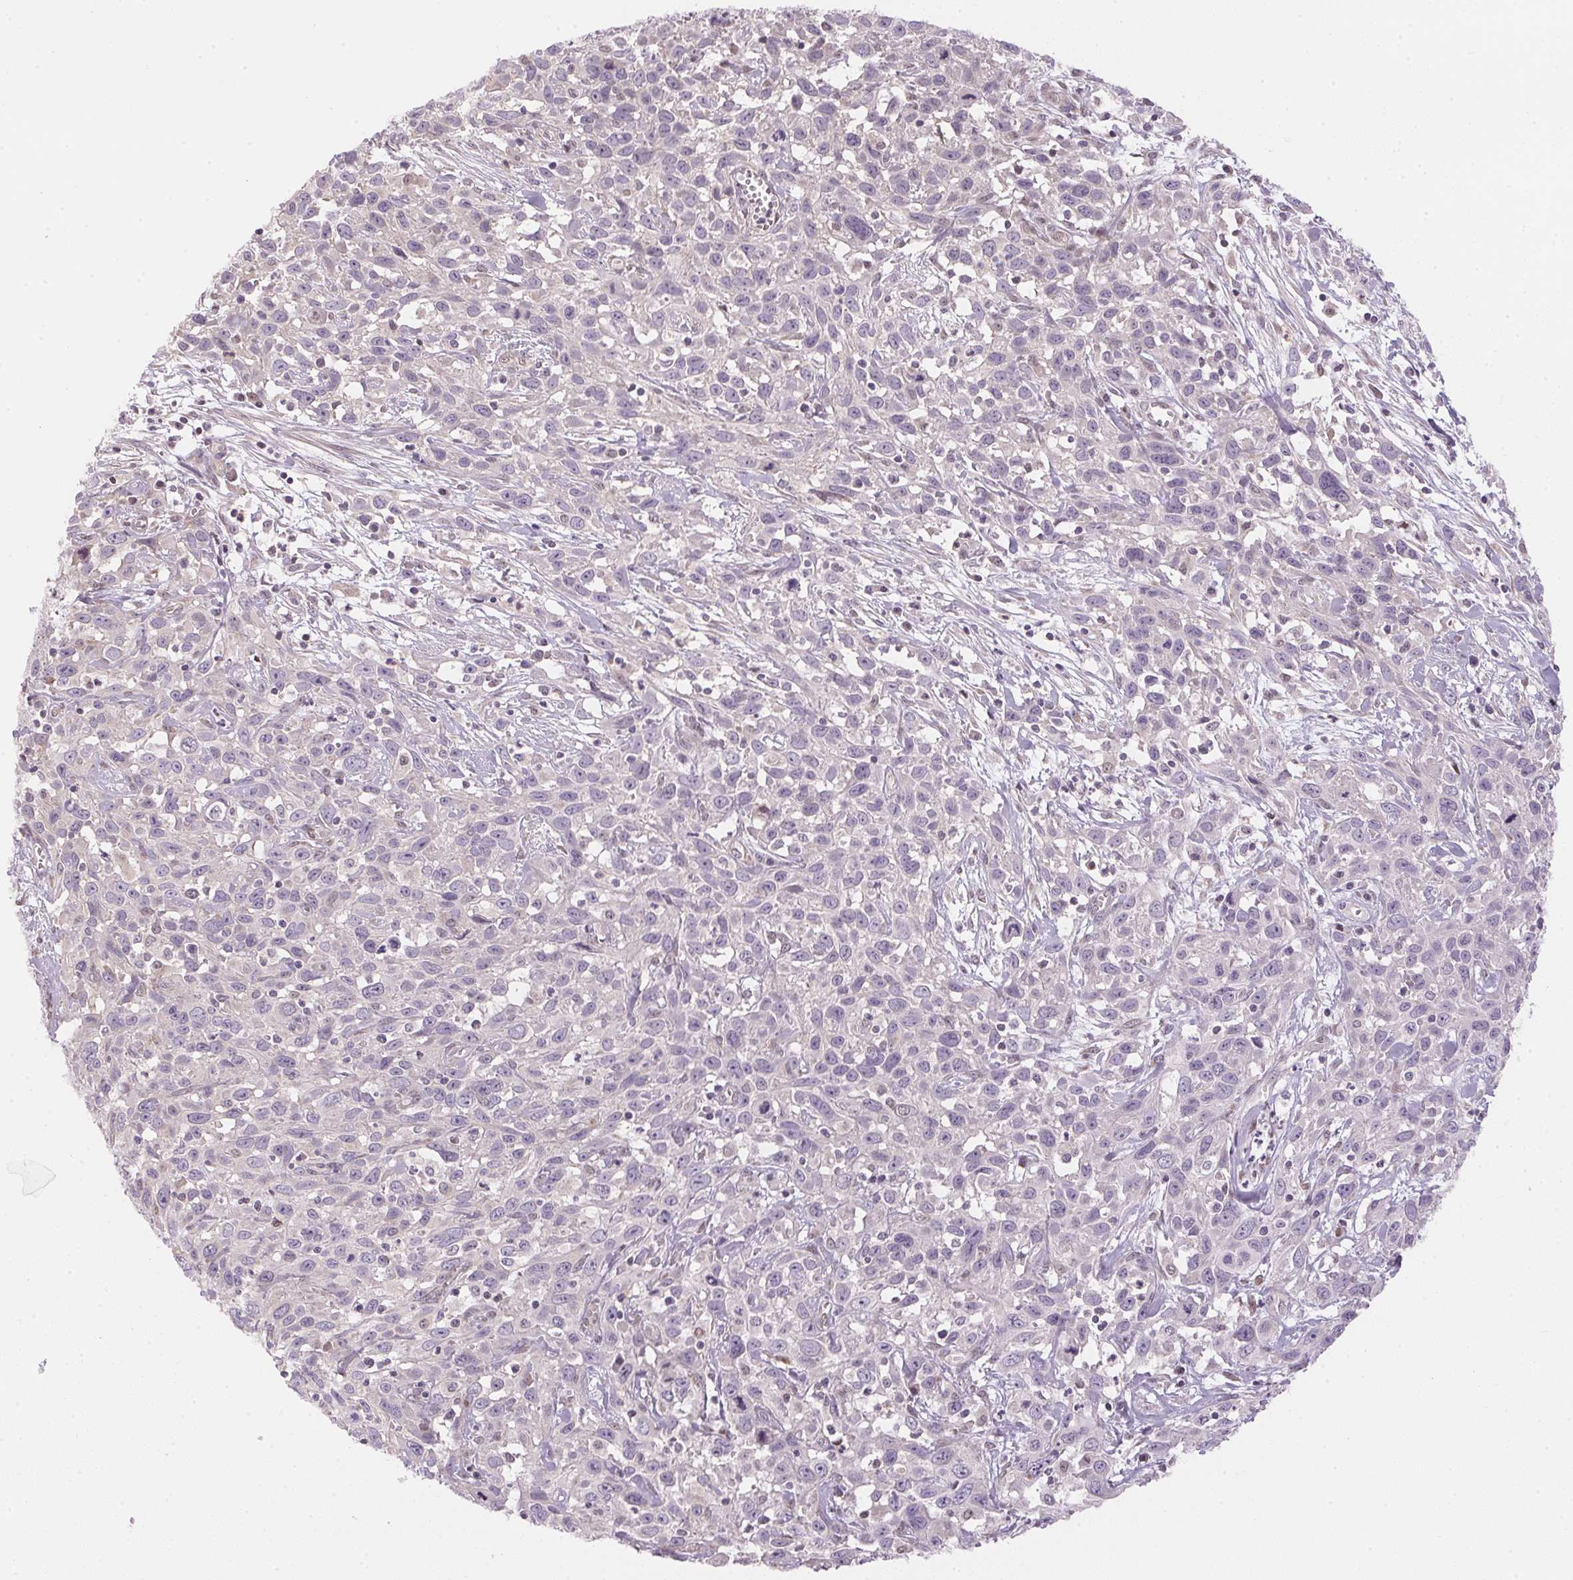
{"staining": {"intensity": "negative", "quantity": "none", "location": "none"}, "tissue": "cervical cancer", "cell_type": "Tumor cells", "image_type": "cancer", "snomed": [{"axis": "morphology", "description": "Squamous cell carcinoma, NOS"}, {"axis": "topography", "description": "Cervix"}], "caption": "Immunohistochemistry image of neoplastic tissue: human cervical squamous cell carcinoma stained with DAB reveals no significant protein positivity in tumor cells.", "gene": "SC5D", "patient": {"sex": "female", "age": 38}}